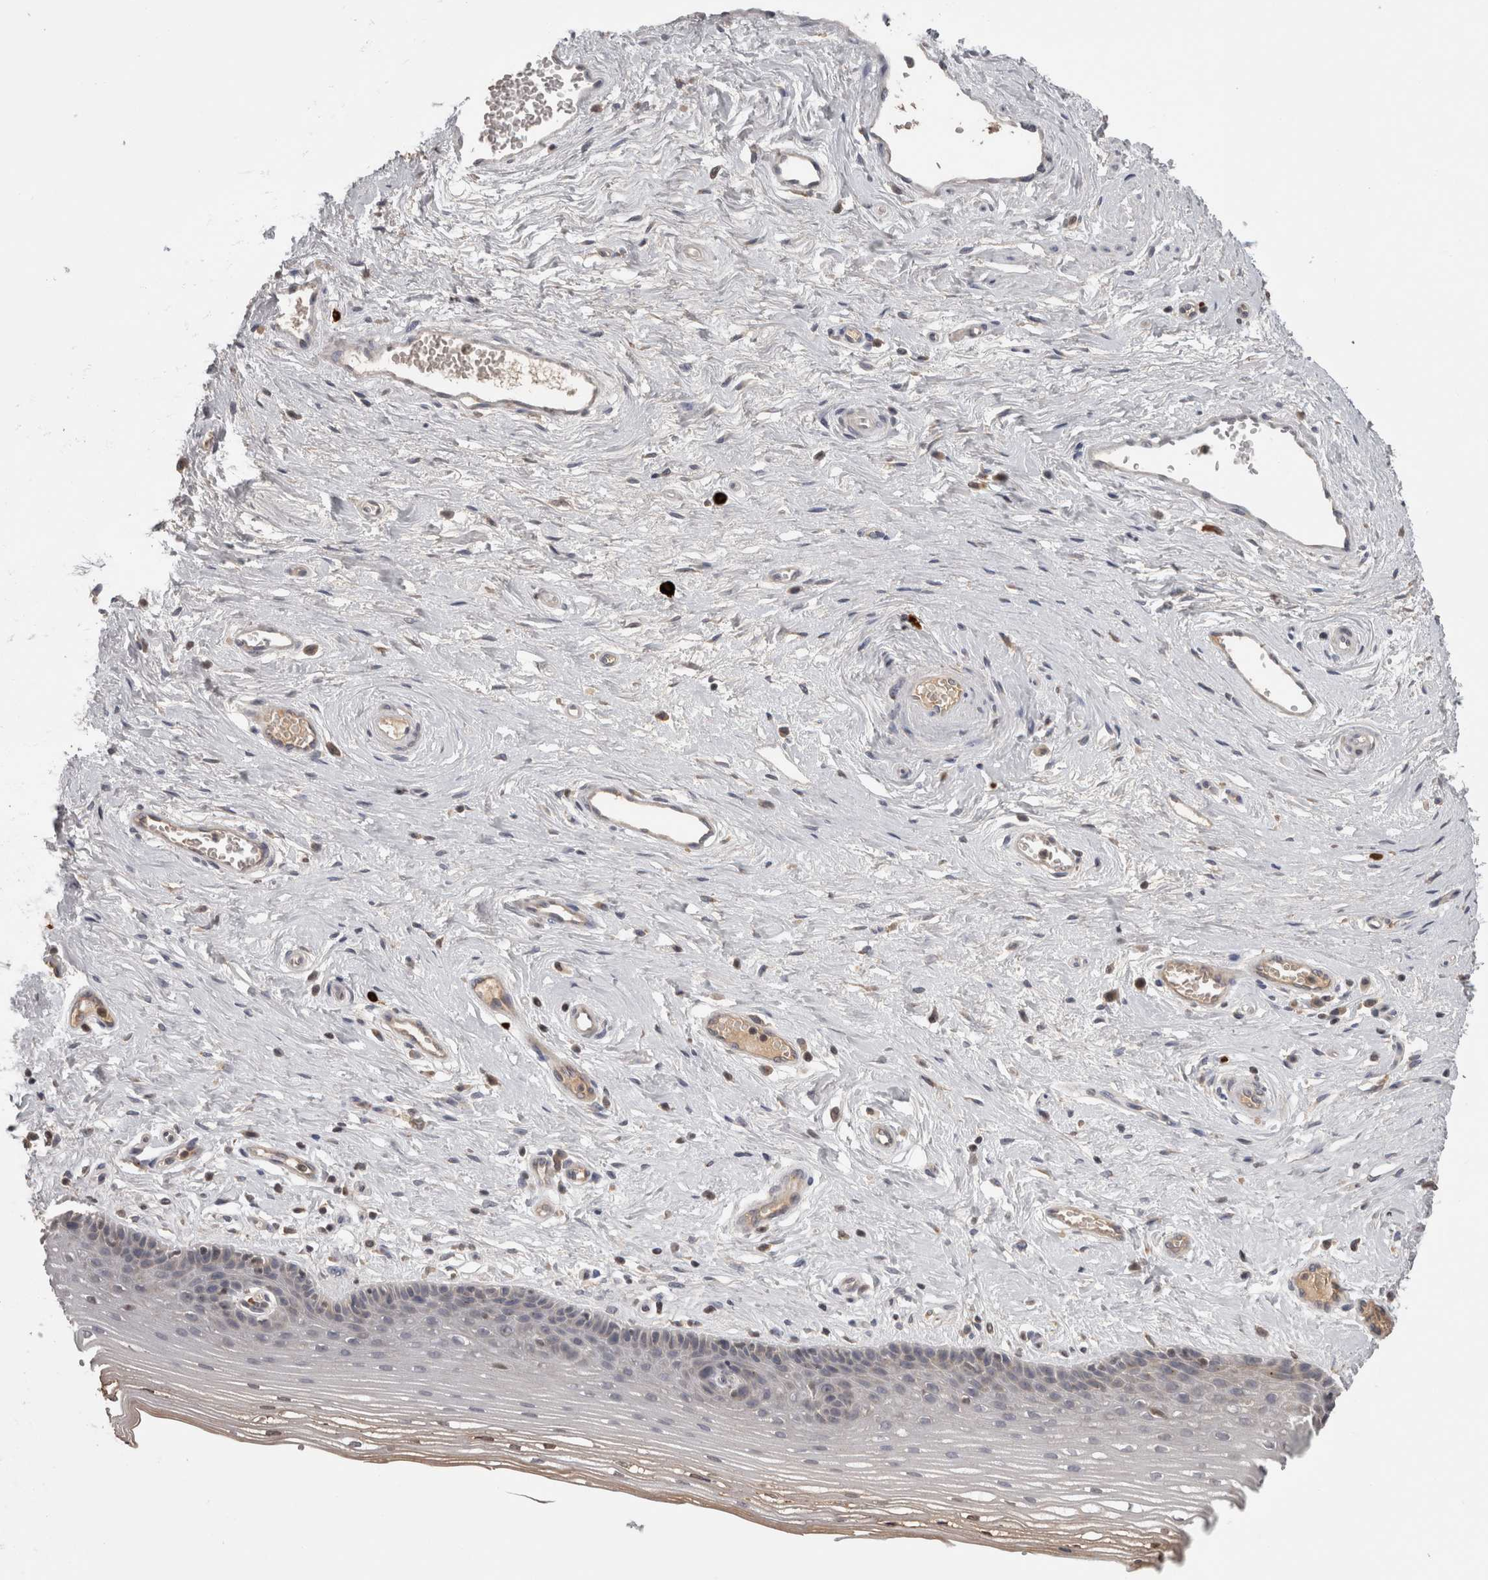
{"staining": {"intensity": "weak", "quantity": "<25%", "location": "cytoplasmic/membranous"}, "tissue": "vagina", "cell_type": "Squamous epithelial cells", "image_type": "normal", "snomed": [{"axis": "morphology", "description": "Normal tissue, NOS"}, {"axis": "topography", "description": "Vagina"}], "caption": "The micrograph shows no staining of squamous epithelial cells in unremarkable vagina. The staining is performed using DAB brown chromogen with nuclei counter-stained in using hematoxylin.", "gene": "PCM1", "patient": {"sex": "female", "age": 46}}